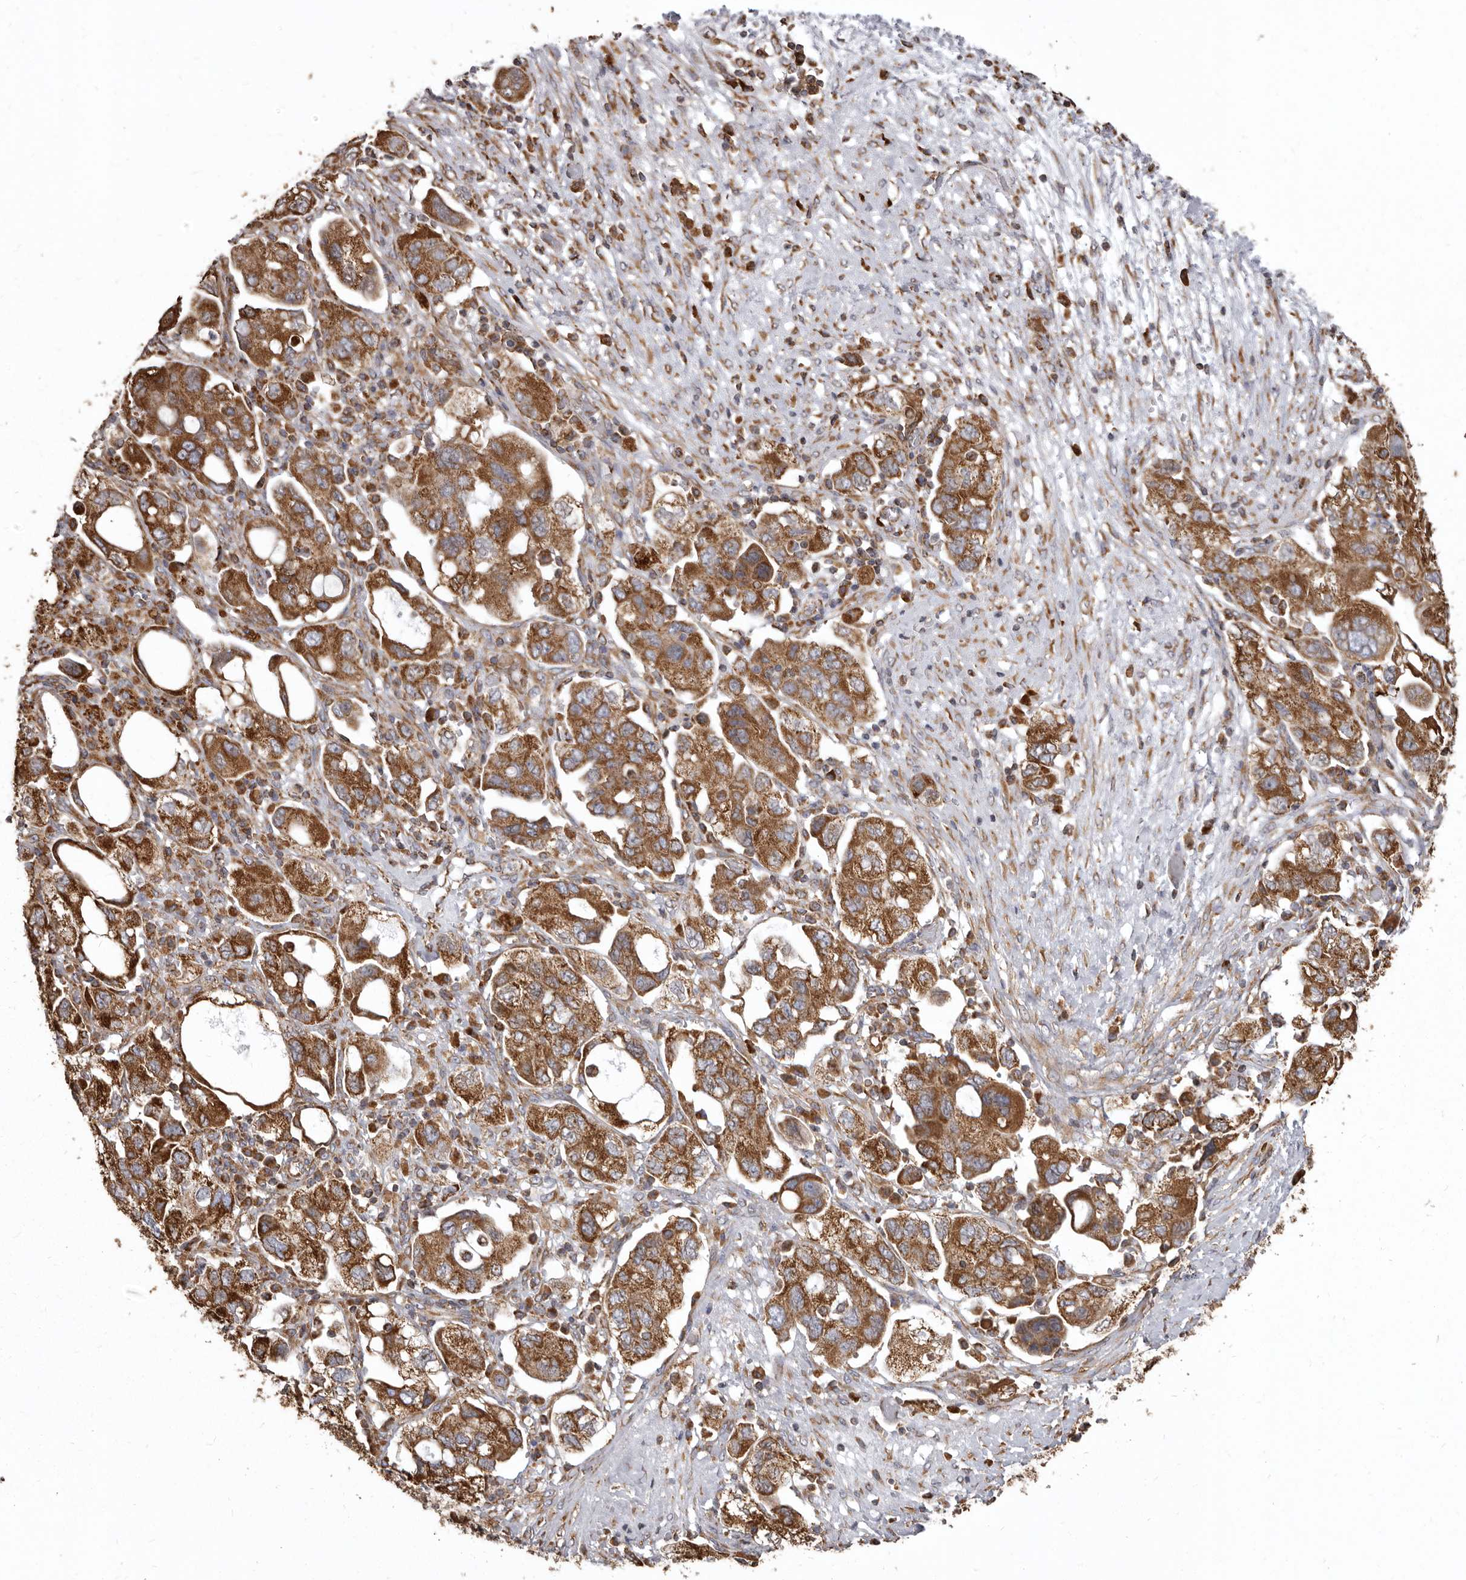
{"staining": {"intensity": "strong", "quantity": ">75%", "location": "cytoplasmic/membranous"}, "tissue": "ovarian cancer", "cell_type": "Tumor cells", "image_type": "cancer", "snomed": [{"axis": "morphology", "description": "Carcinoma, NOS"}, {"axis": "morphology", "description": "Cystadenocarcinoma, serous, NOS"}, {"axis": "topography", "description": "Ovary"}], "caption": "Protein staining displays strong cytoplasmic/membranous expression in about >75% of tumor cells in serous cystadenocarcinoma (ovarian). Using DAB (brown) and hematoxylin (blue) stains, captured at high magnification using brightfield microscopy.", "gene": "CDK5RAP3", "patient": {"sex": "female", "age": 69}}